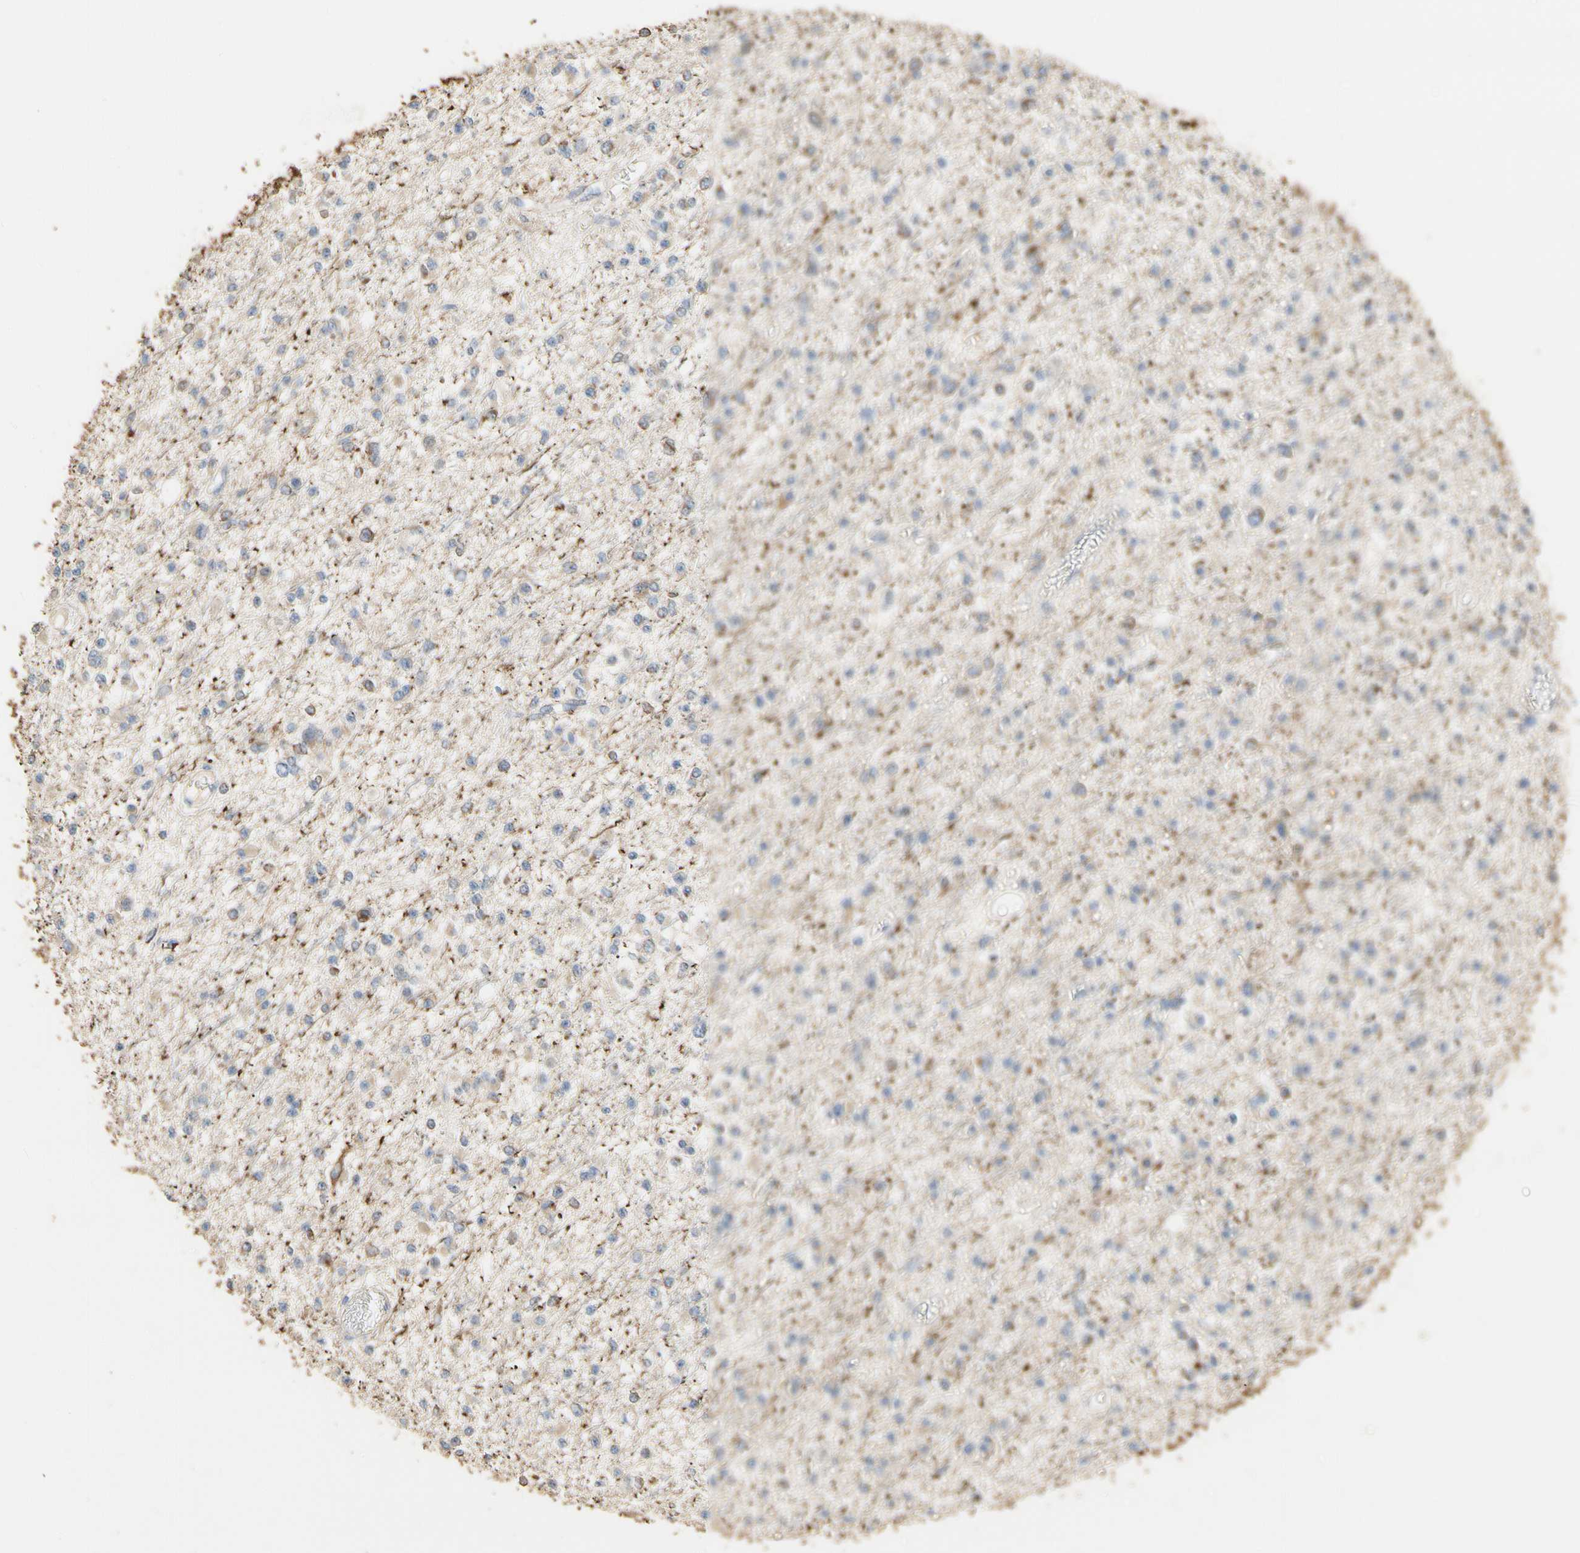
{"staining": {"intensity": "negative", "quantity": "none", "location": "none"}, "tissue": "glioma", "cell_type": "Tumor cells", "image_type": "cancer", "snomed": [{"axis": "morphology", "description": "Glioma, malignant, Low grade"}, {"axis": "topography", "description": "Brain"}], "caption": "High power microscopy histopathology image of an immunohistochemistry micrograph of low-grade glioma (malignant), revealing no significant expression in tumor cells.", "gene": "TUBA1A", "patient": {"sex": "female", "age": 22}}